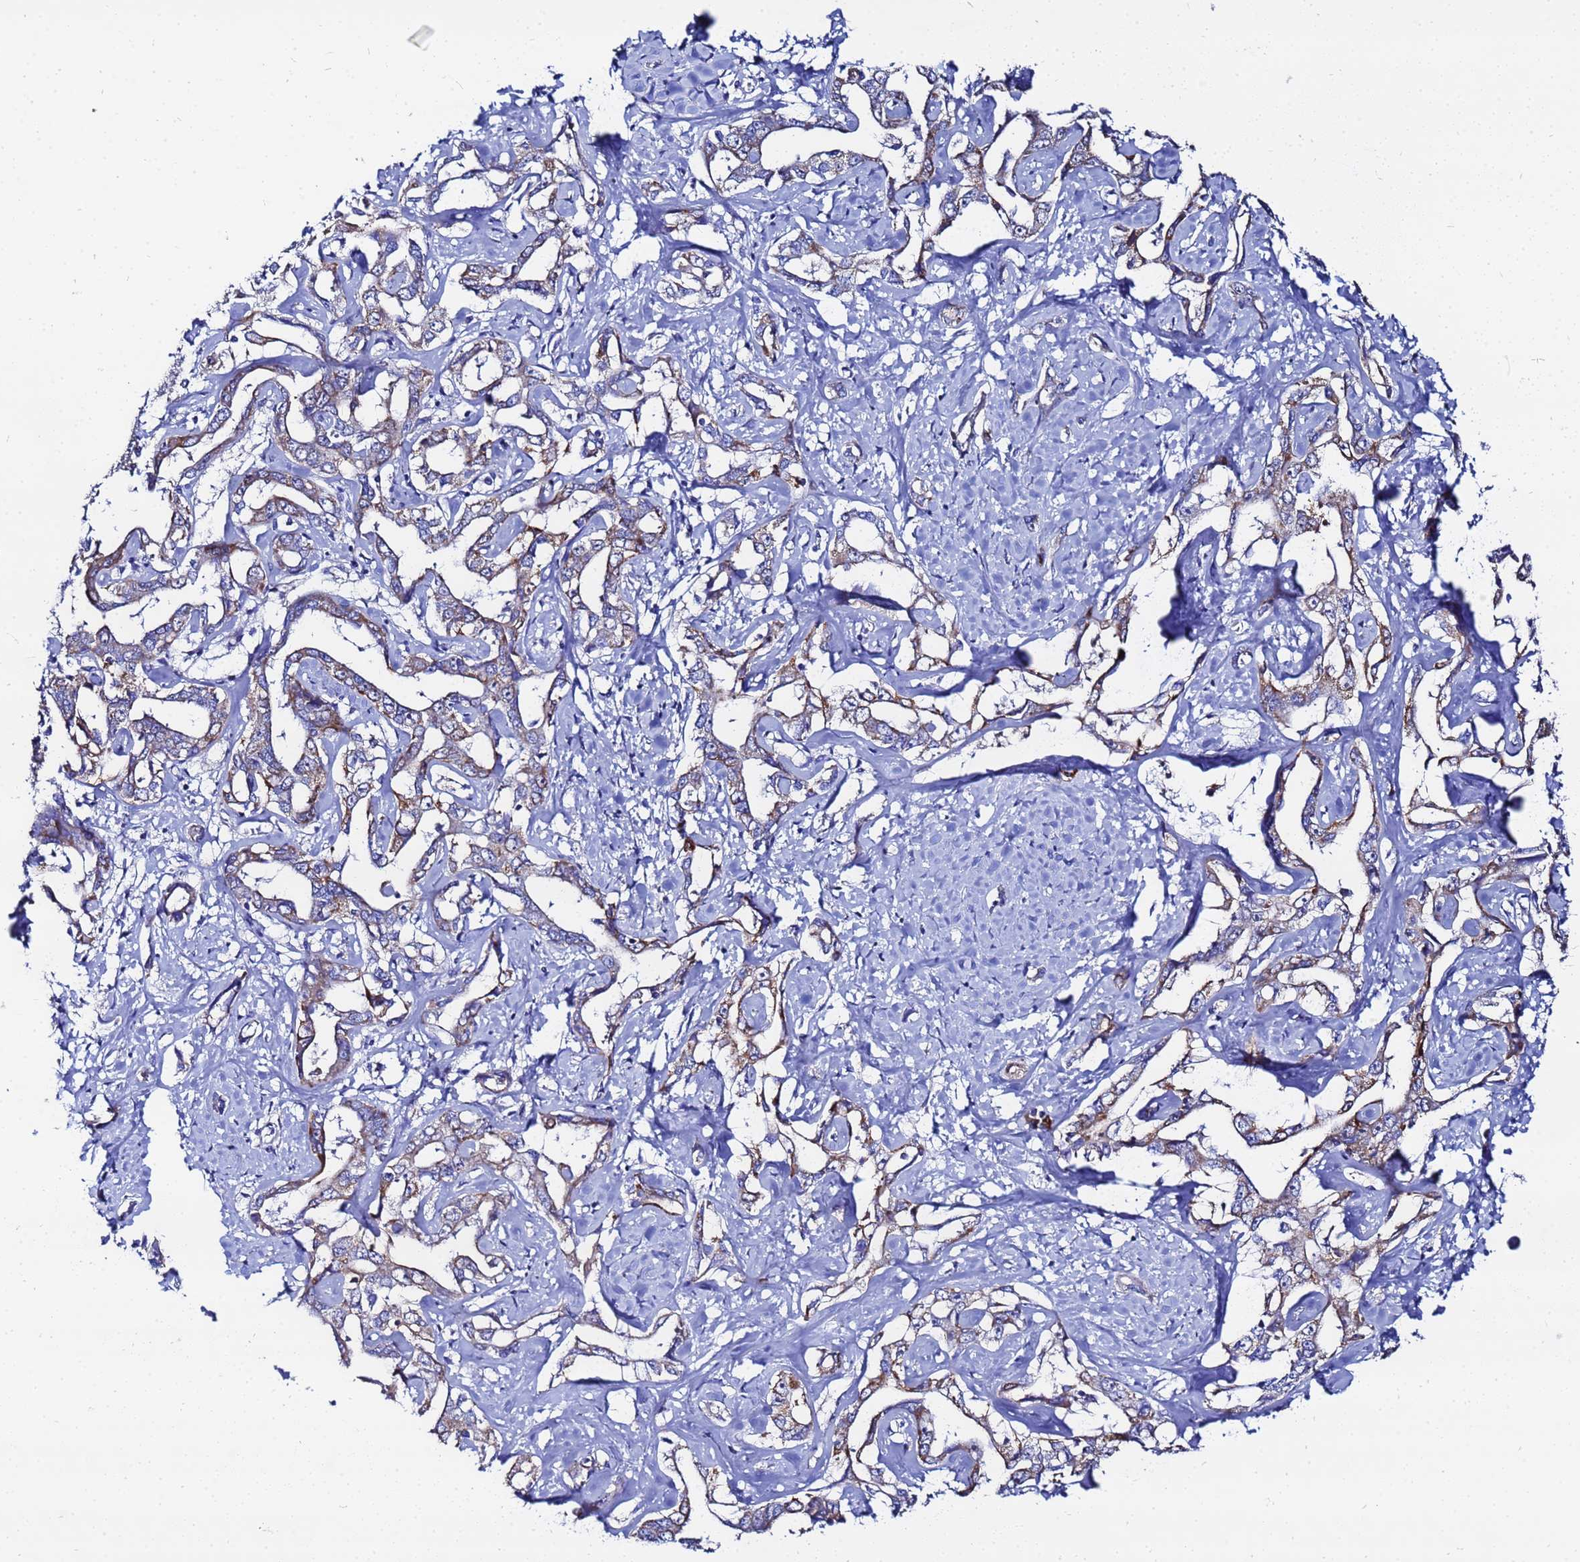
{"staining": {"intensity": "moderate", "quantity": "25%-75%", "location": "cytoplasmic/membranous"}, "tissue": "liver cancer", "cell_type": "Tumor cells", "image_type": "cancer", "snomed": [{"axis": "morphology", "description": "Cholangiocarcinoma"}, {"axis": "topography", "description": "Liver"}], "caption": "Liver cholangiocarcinoma stained with a brown dye displays moderate cytoplasmic/membranous positive staining in about 25%-75% of tumor cells.", "gene": "FAHD2A", "patient": {"sex": "male", "age": 59}}